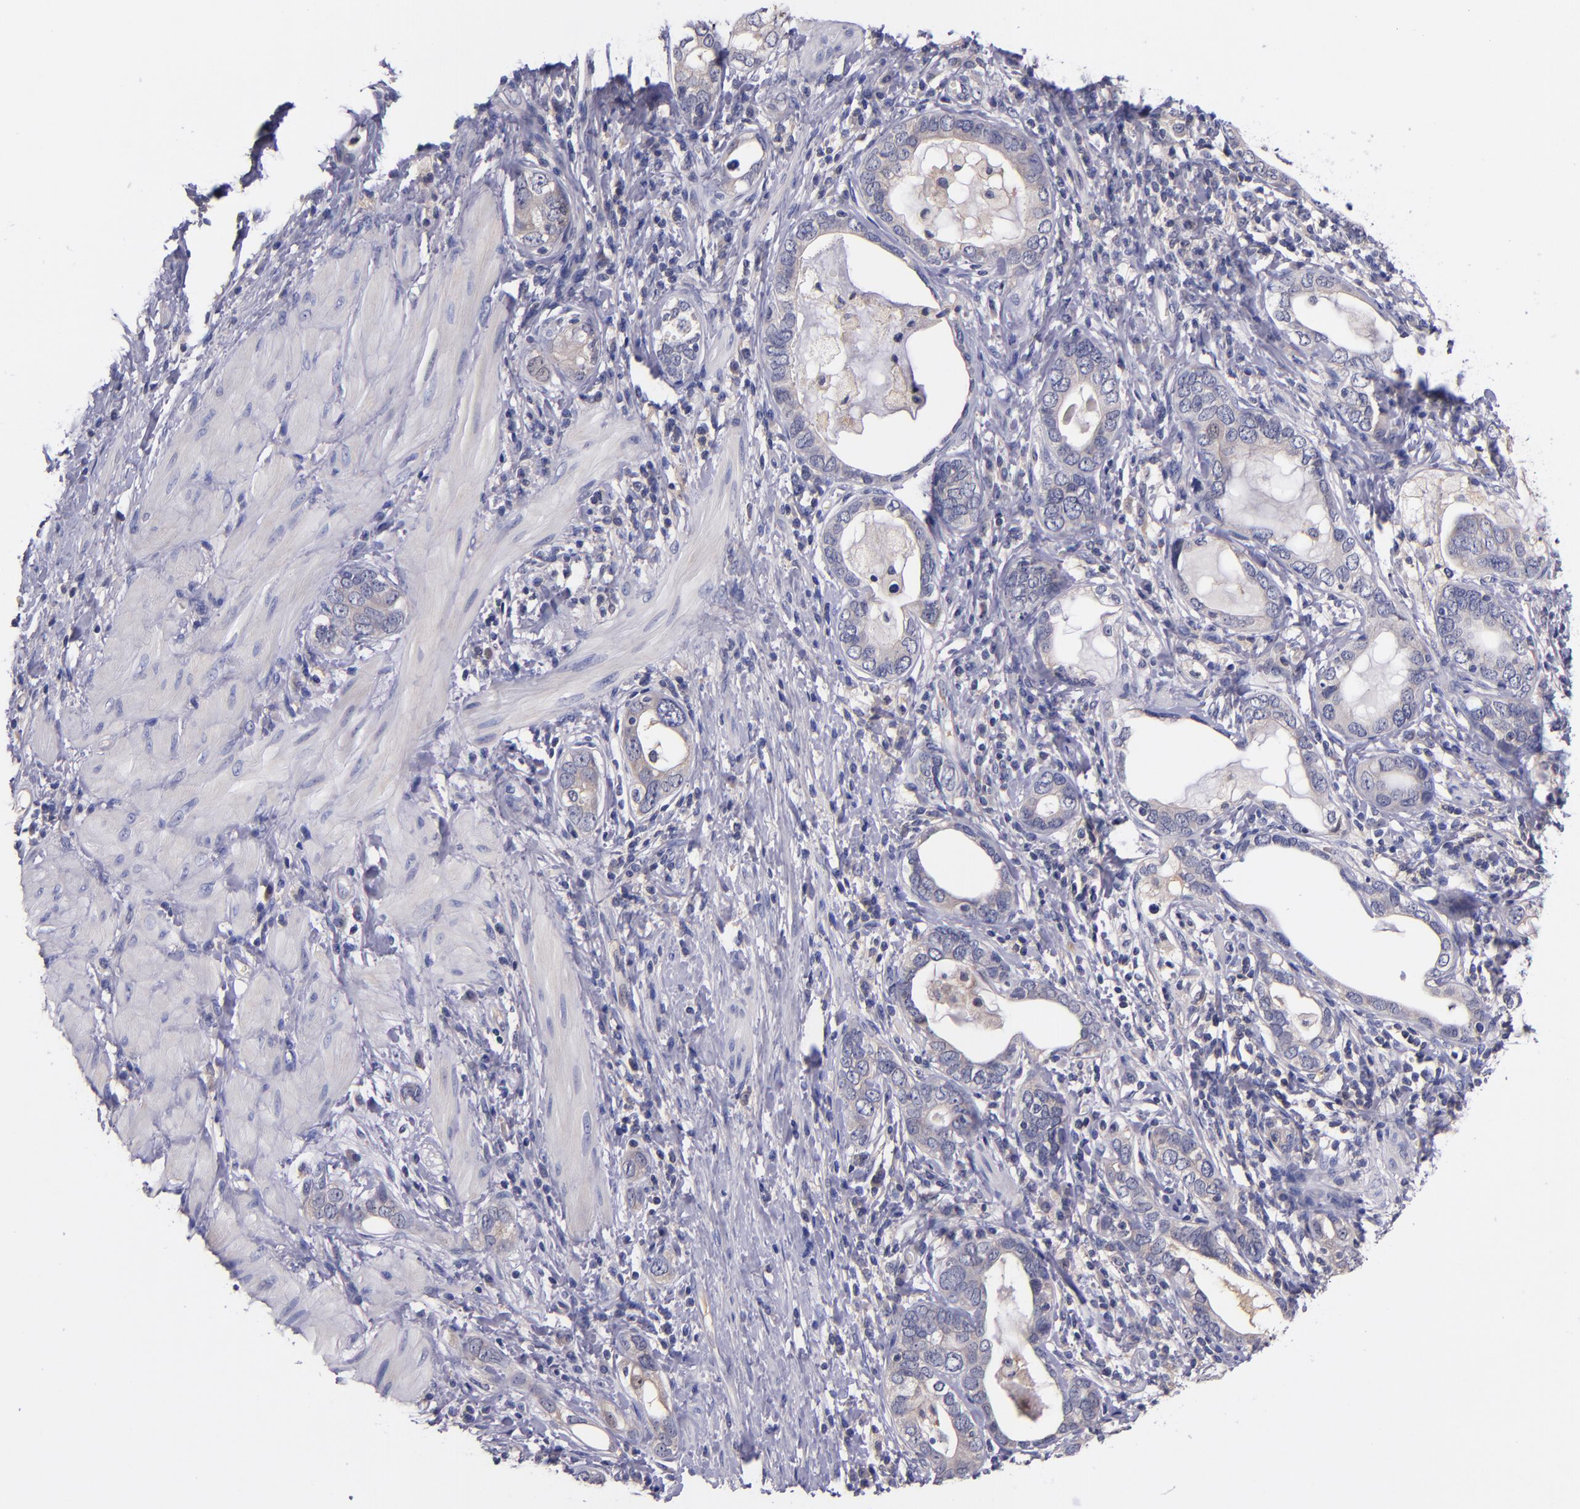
{"staining": {"intensity": "weak", "quantity": ">75%", "location": "cytoplasmic/membranous"}, "tissue": "stomach cancer", "cell_type": "Tumor cells", "image_type": "cancer", "snomed": [{"axis": "morphology", "description": "Adenocarcinoma, NOS"}, {"axis": "topography", "description": "Stomach, lower"}], "caption": "Protein positivity by immunohistochemistry (IHC) demonstrates weak cytoplasmic/membranous expression in about >75% of tumor cells in stomach cancer (adenocarcinoma).", "gene": "RBP4", "patient": {"sex": "female", "age": 93}}